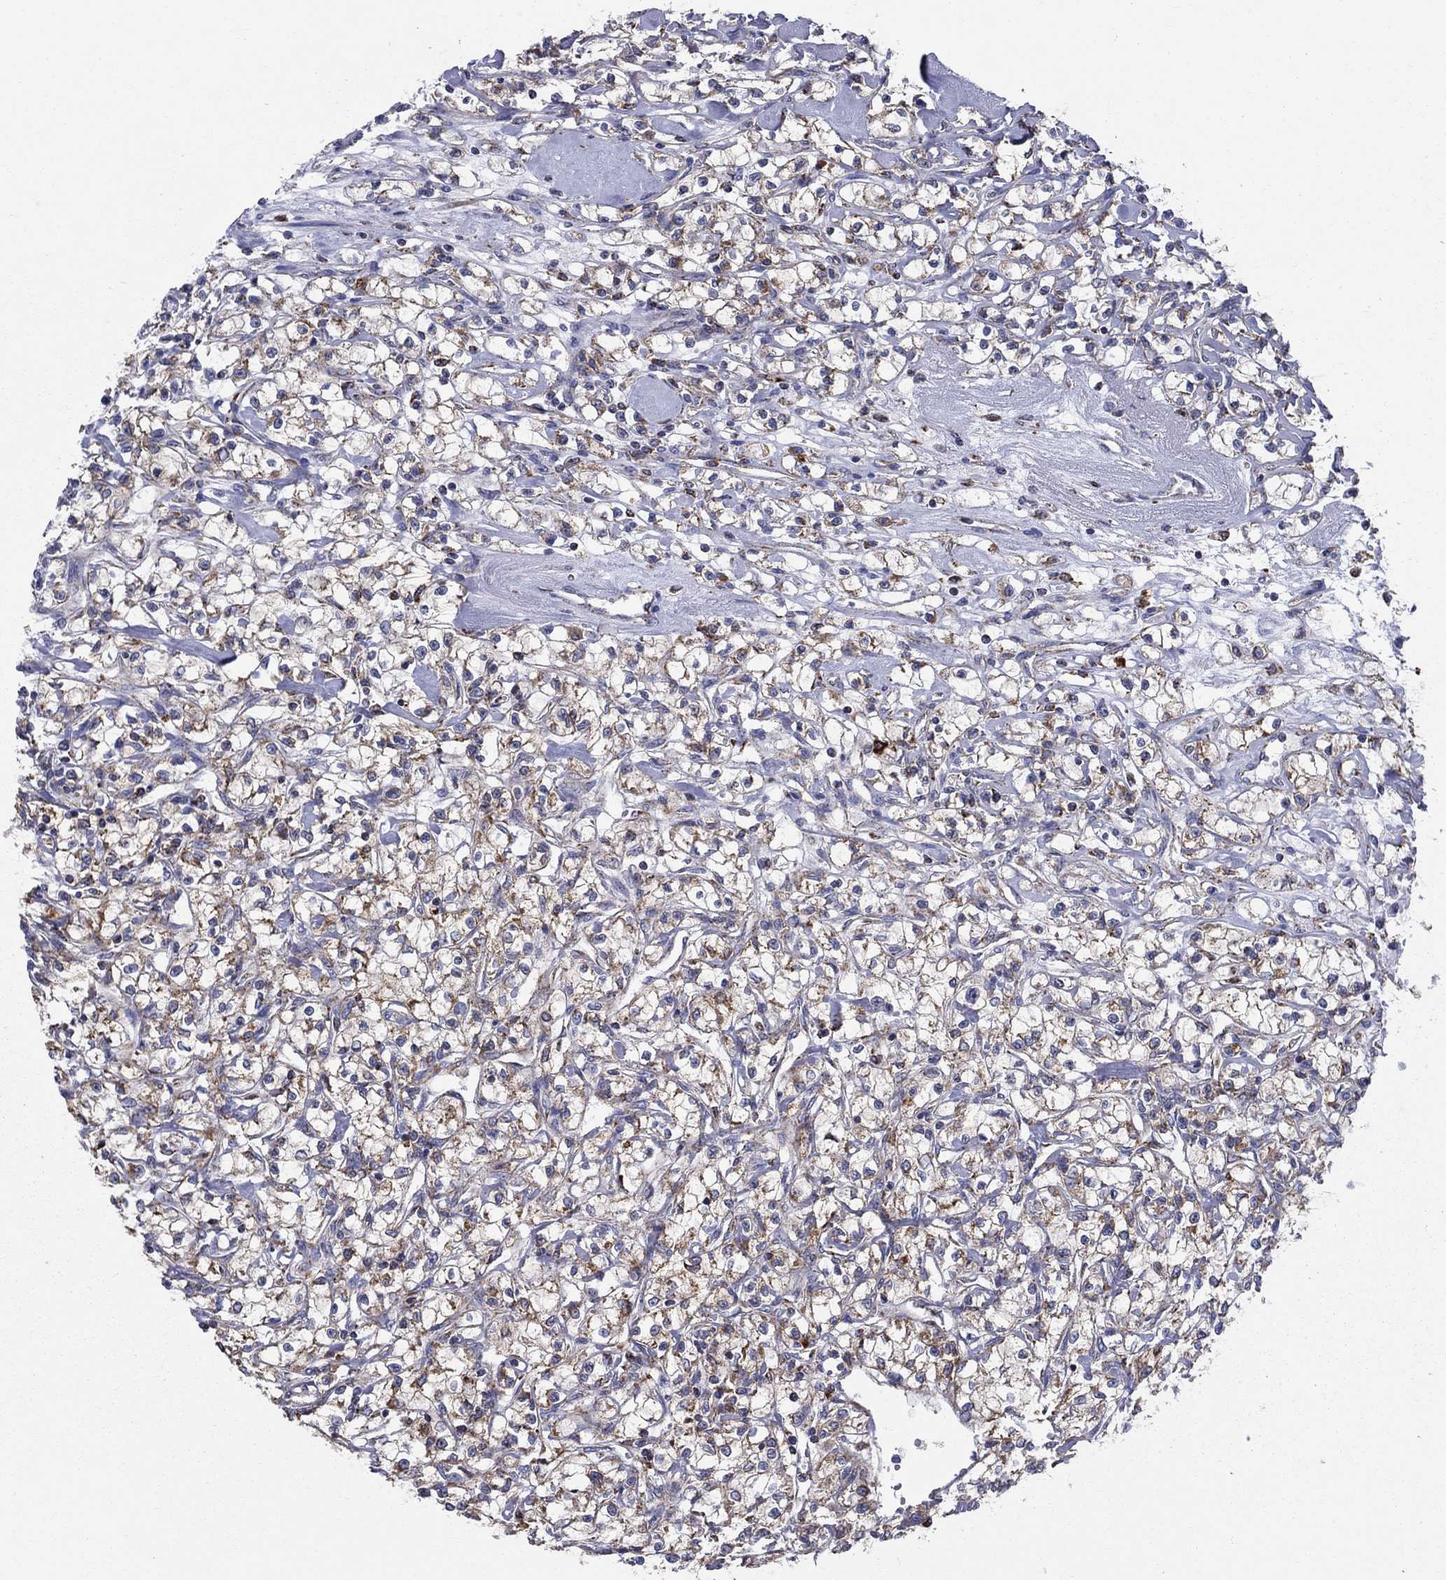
{"staining": {"intensity": "strong", "quantity": "25%-75%", "location": "cytoplasmic/membranous"}, "tissue": "renal cancer", "cell_type": "Tumor cells", "image_type": "cancer", "snomed": [{"axis": "morphology", "description": "Adenocarcinoma, NOS"}, {"axis": "topography", "description": "Kidney"}], "caption": "Immunohistochemical staining of human renal adenocarcinoma demonstrates high levels of strong cytoplasmic/membranous staining in about 25%-75% of tumor cells. (DAB (3,3'-diaminobenzidine) = brown stain, brightfield microscopy at high magnification).", "gene": "PRDX4", "patient": {"sex": "female", "age": 59}}